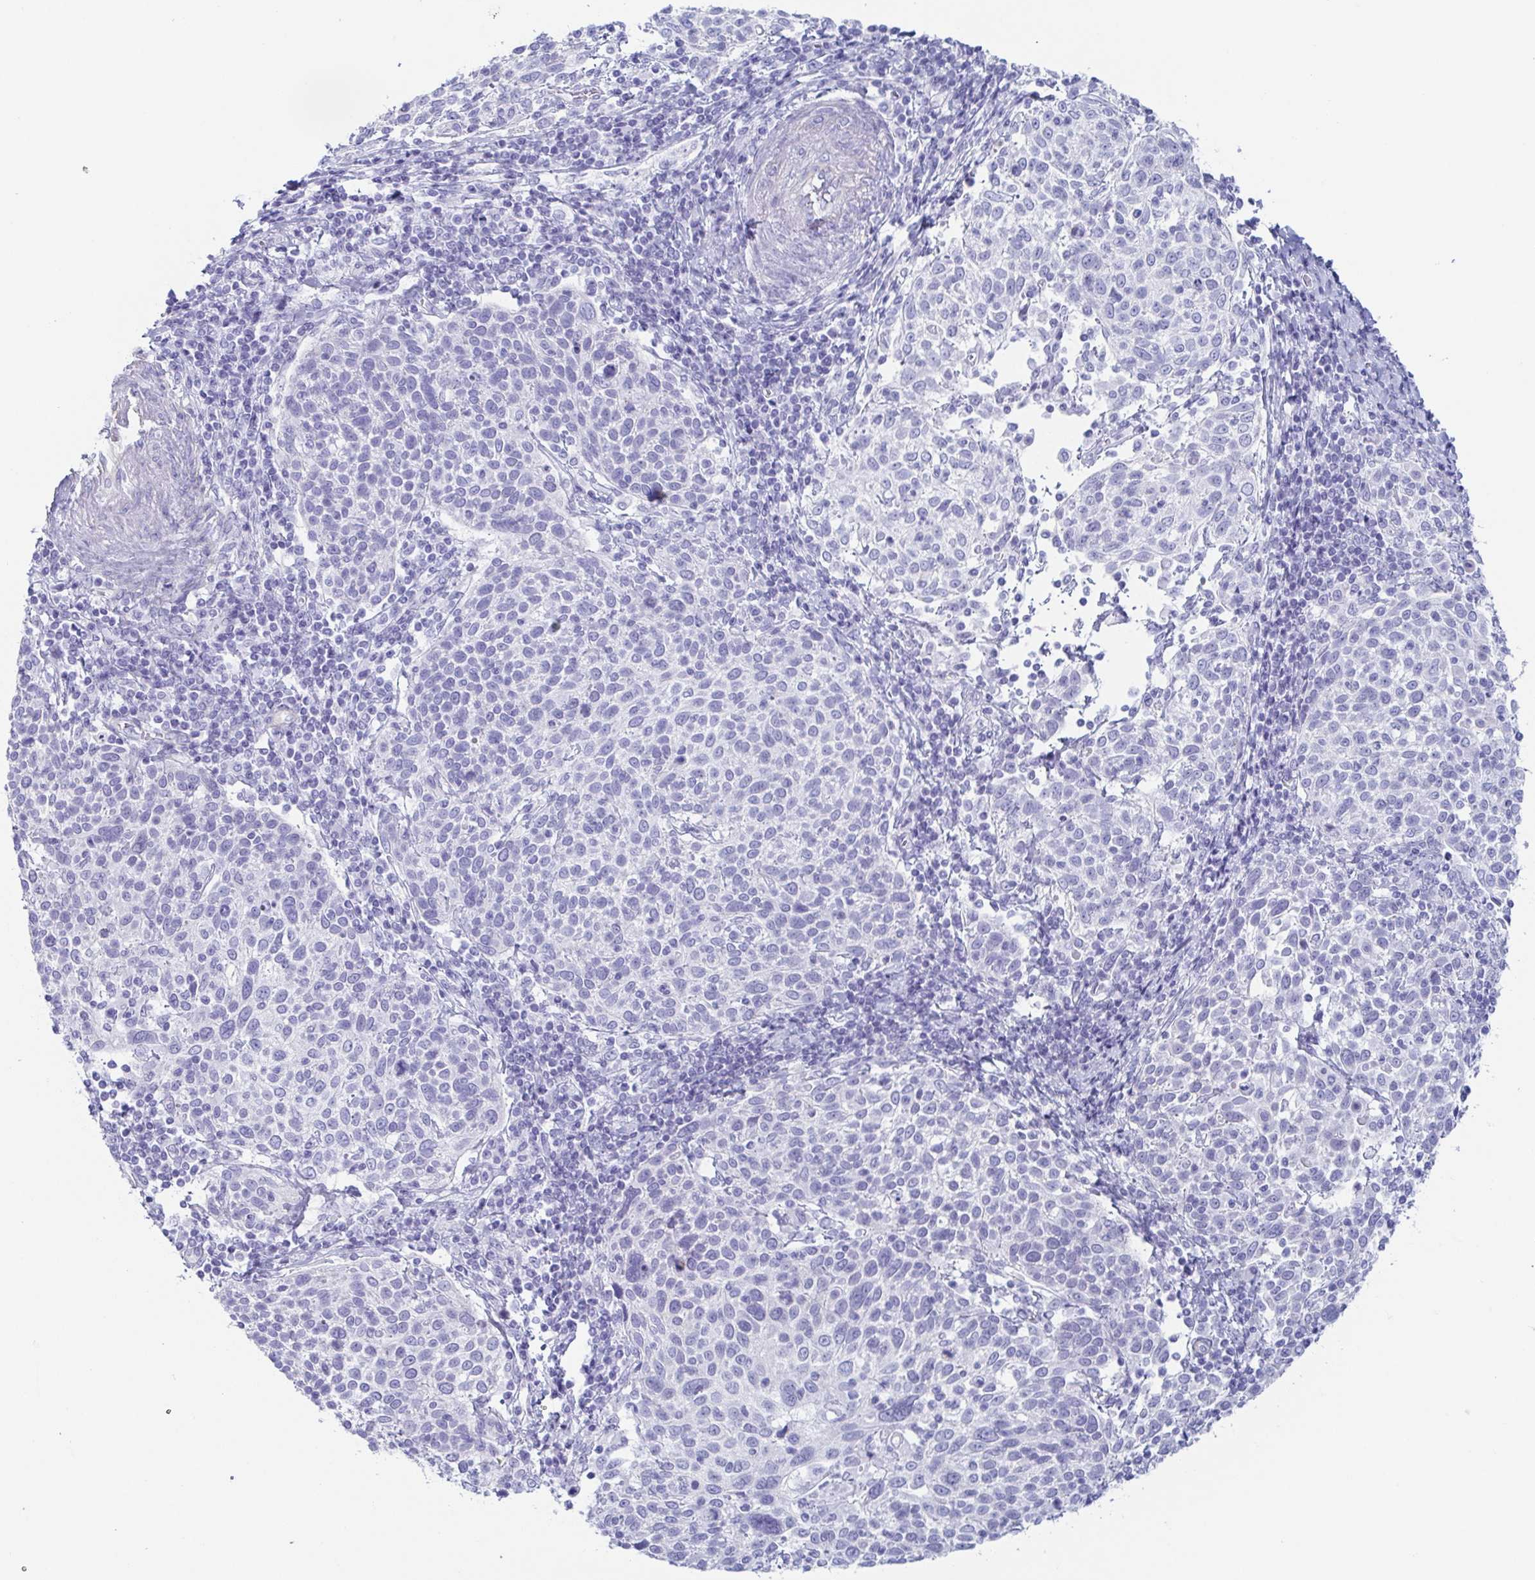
{"staining": {"intensity": "negative", "quantity": "none", "location": "none"}, "tissue": "cervical cancer", "cell_type": "Tumor cells", "image_type": "cancer", "snomed": [{"axis": "morphology", "description": "Squamous cell carcinoma, NOS"}, {"axis": "topography", "description": "Cervix"}], "caption": "Immunohistochemistry (IHC) image of cervical cancer stained for a protein (brown), which exhibits no expression in tumor cells.", "gene": "PRR4", "patient": {"sex": "female", "age": 61}}